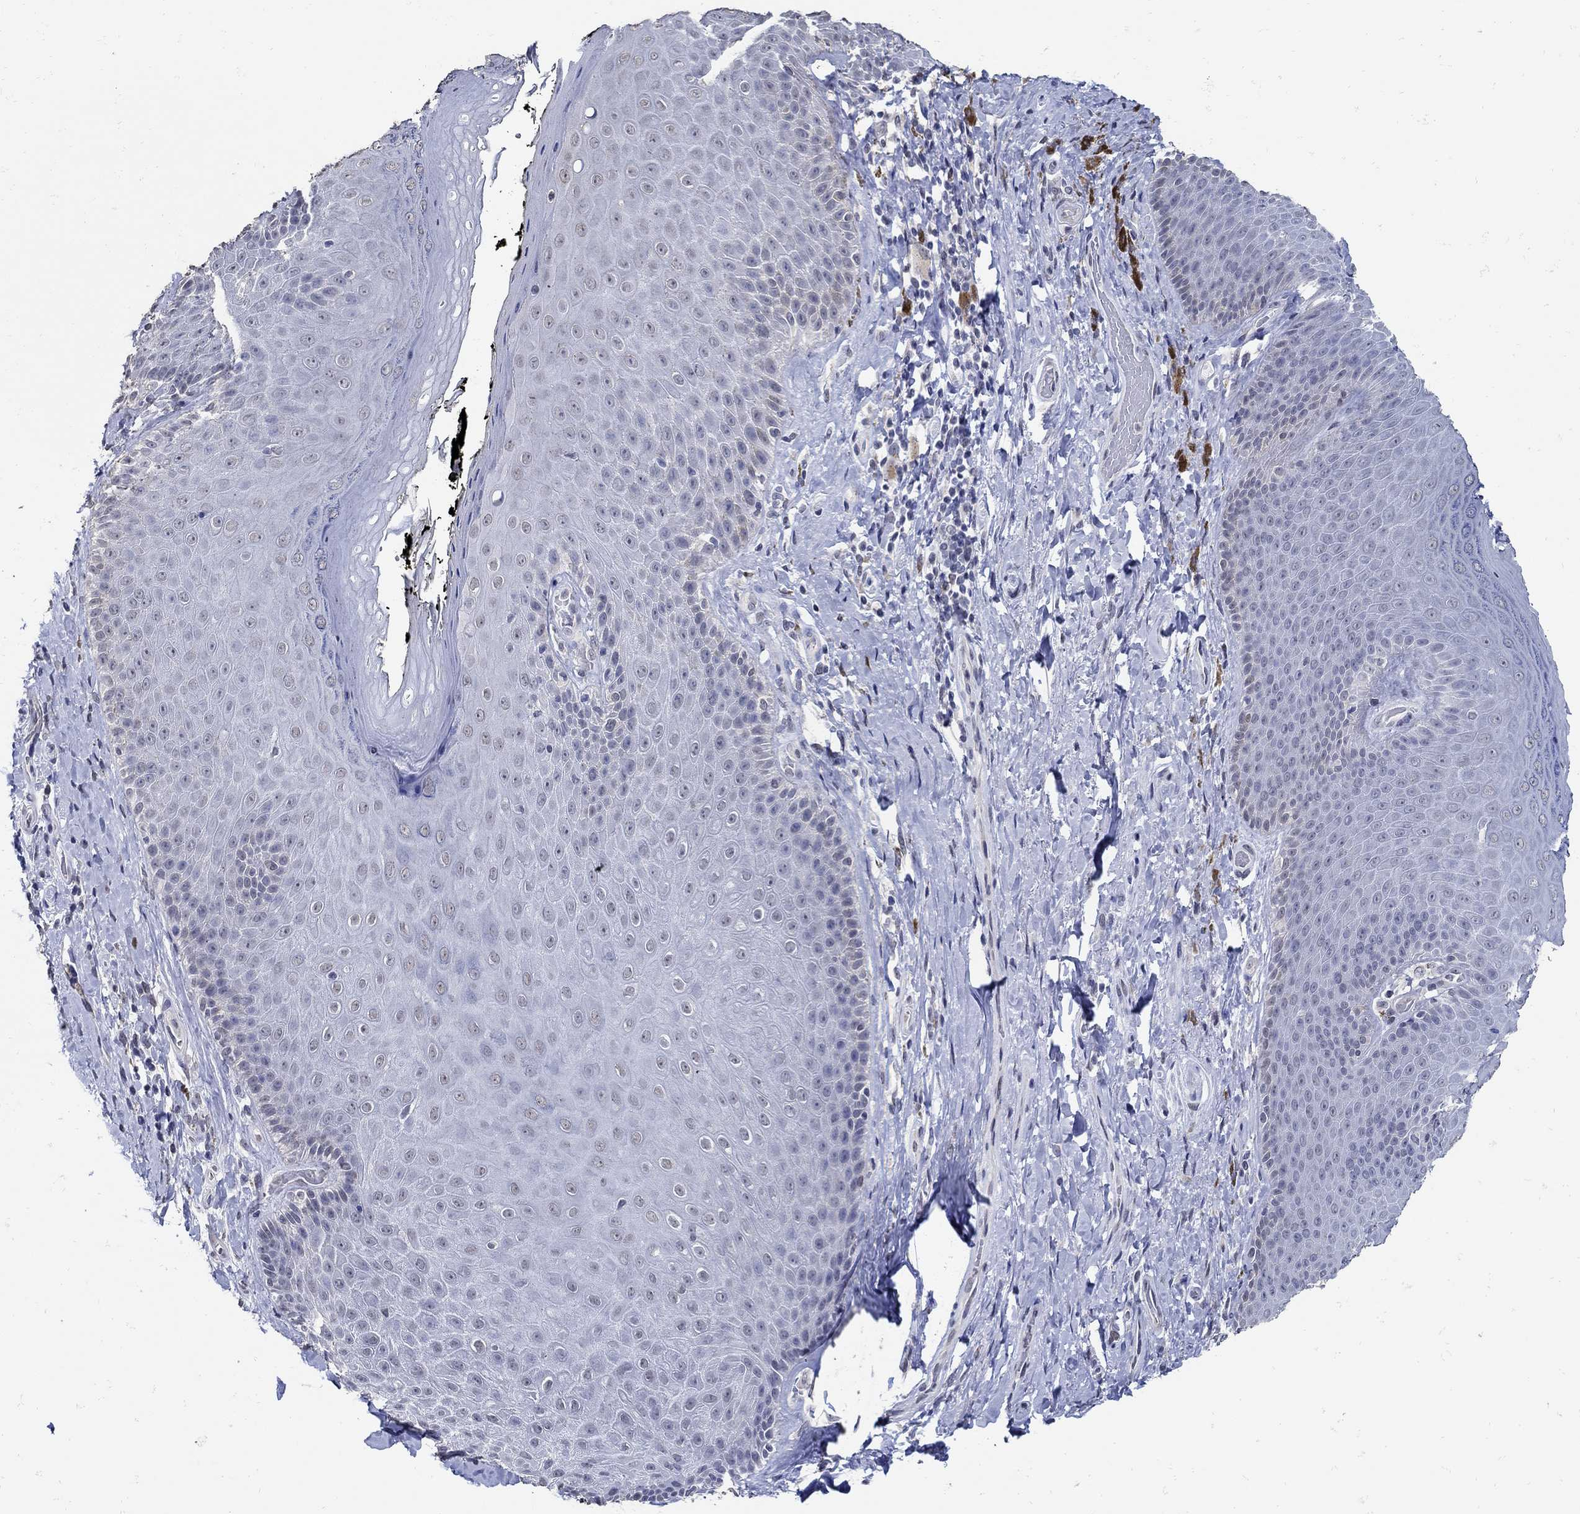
{"staining": {"intensity": "negative", "quantity": "none", "location": "none"}, "tissue": "skin", "cell_type": "Epidermal cells", "image_type": "normal", "snomed": [{"axis": "morphology", "description": "Normal tissue, NOS"}, {"axis": "topography", "description": "Skeletal muscle"}, {"axis": "topography", "description": "Anal"}, {"axis": "topography", "description": "Peripheral nerve tissue"}], "caption": "This is an immunohistochemistry (IHC) image of benign skin. There is no staining in epidermal cells.", "gene": "KCNN3", "patient": {"sex": "male", "age": 53}}